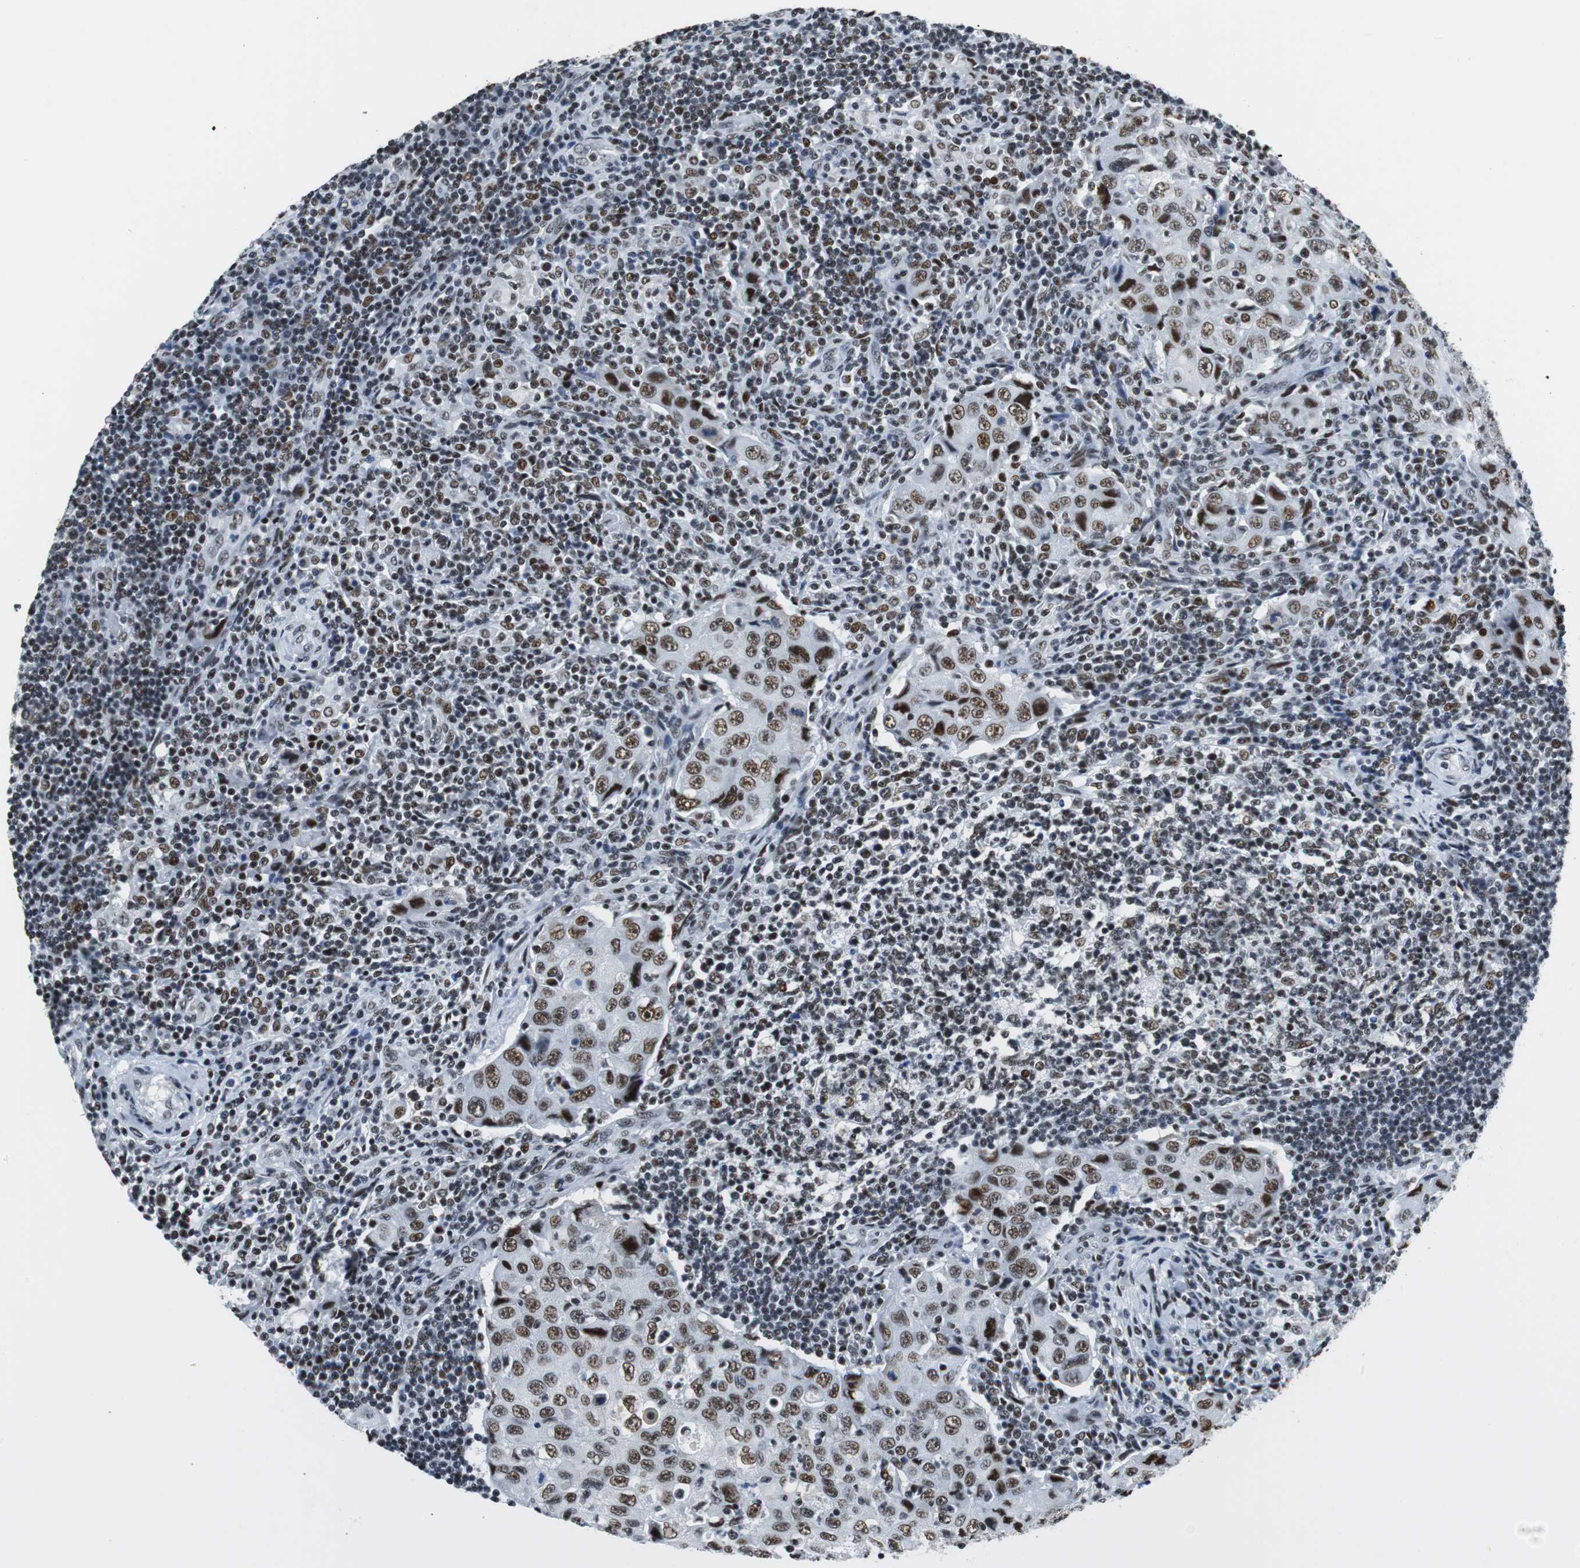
{"staining": {"intensity": "moderate", "quantity": "25%-75%", "location": "nuclear"}, "tissue": "lymph node", "cell_type": "Germinal center cells", "image_type": "normal", "snomed": [{"axis": "morphology", "description": "Normal tissue, NOS"}, {"axis": "morphology", "description": "Squamous cell carcinoma, metastatic, NOS"}, {"axis": "topography", "description": "Lymph node"}], "caption": "Immunohistochemistry (IHC) micrograph of normal lymph node: human lymph node stained using IHC displays medium levels of moderate protein expression localized specifically in the nuclear of germinal center cells, appearing as a nuclear brown color.", "gene": "HDAC3", "patient": {"sex": "female", "age": 53}}